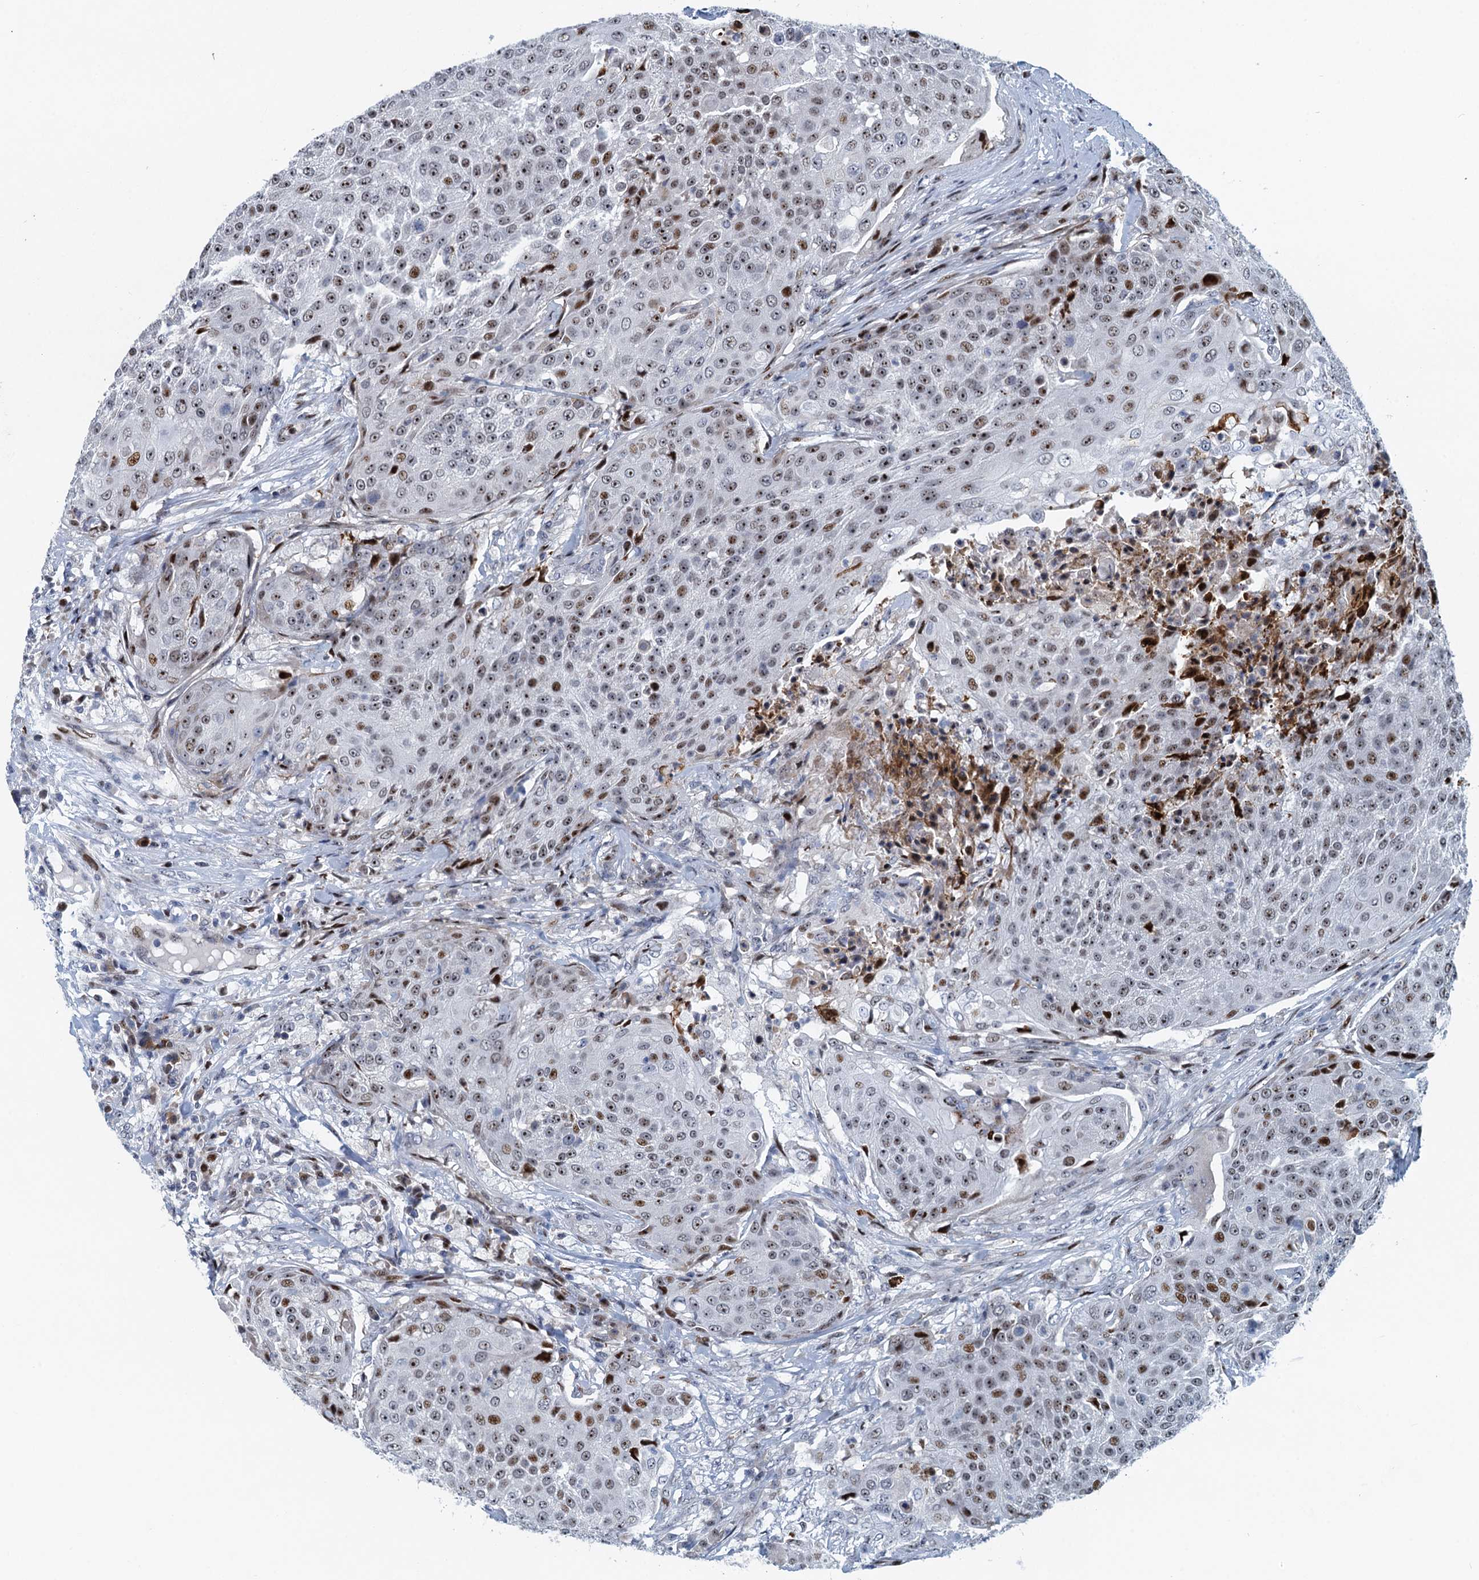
{"staining": {"intensity": "moderate", "quantity": "25%-75%", "location": "nuclear"}, "tissue": "urothelial cancer", "cell_type": "Tumor cells", "image_type": "cancer", "snomed": [{"axis": "morphology", "description": "Urothelial carcinoma, High grade"}, {"axis": "topography", "description": "Urinary bladder"}], "caption": "A high-resolution histopathology image shows immunohistochemistry staining of high-grade urothelial carcinoma, which displays moderate nuclear staining in approximately 25%-75% of tumor cells.", "gene": "ANKRD13D", "patient": {"sex": "female", "age": 63}}